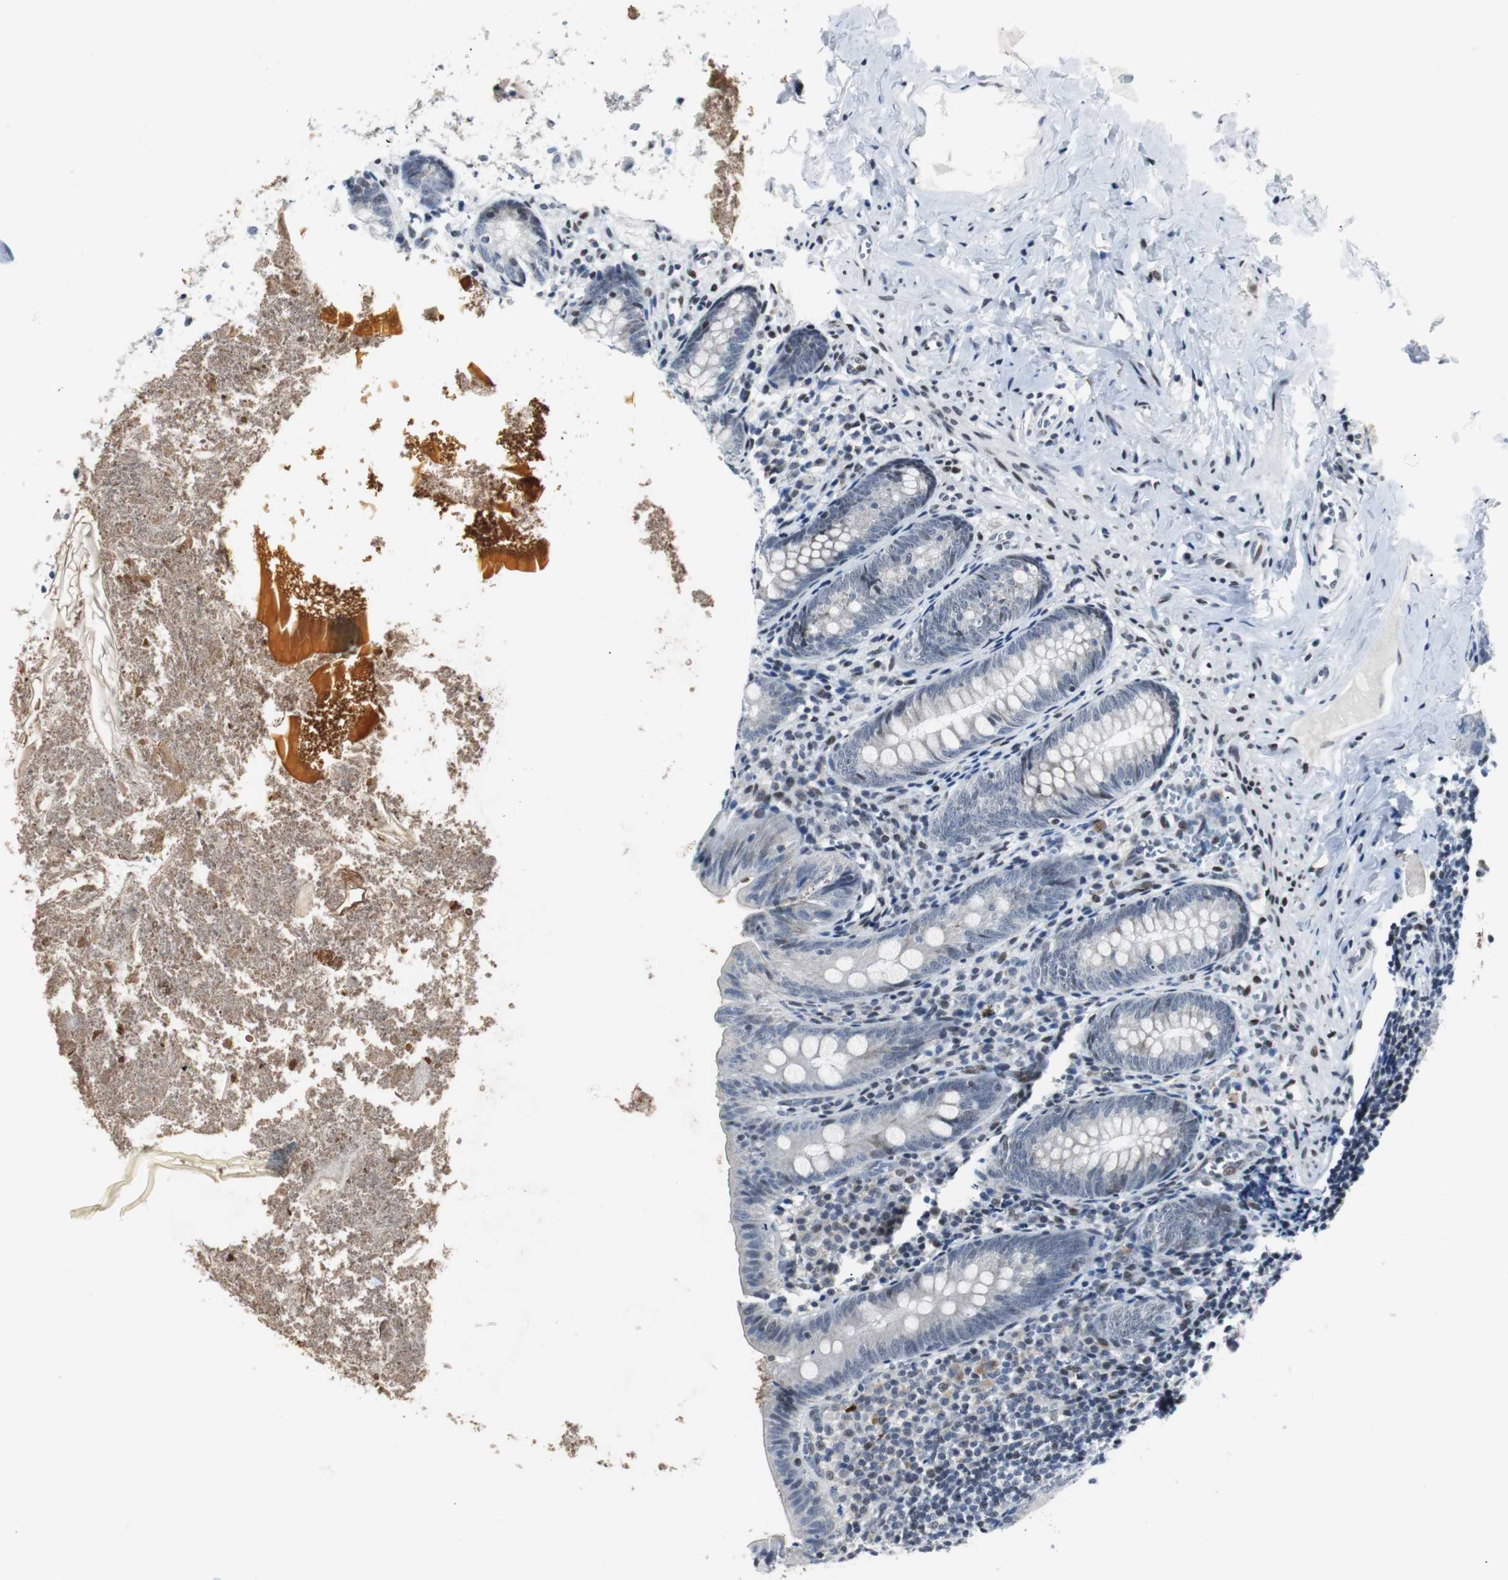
{"staining": {"intensity": "weak", "quantity": "<25%", "location": "nuclear"}, "tissue": "appendix", "cell_type": "Glandular cells", "image_type": "normal", "snomed": [{"axis": "morphology", "description": "Normal tissue, NOS"}, {"axis": "topography", "description": "Appendix"}], "caption": "Appendix stained for a protein using IHC exhibits no expression glandular cells.", "gene": "MTA1", "patient": {"sex": "female", "age": 10}}